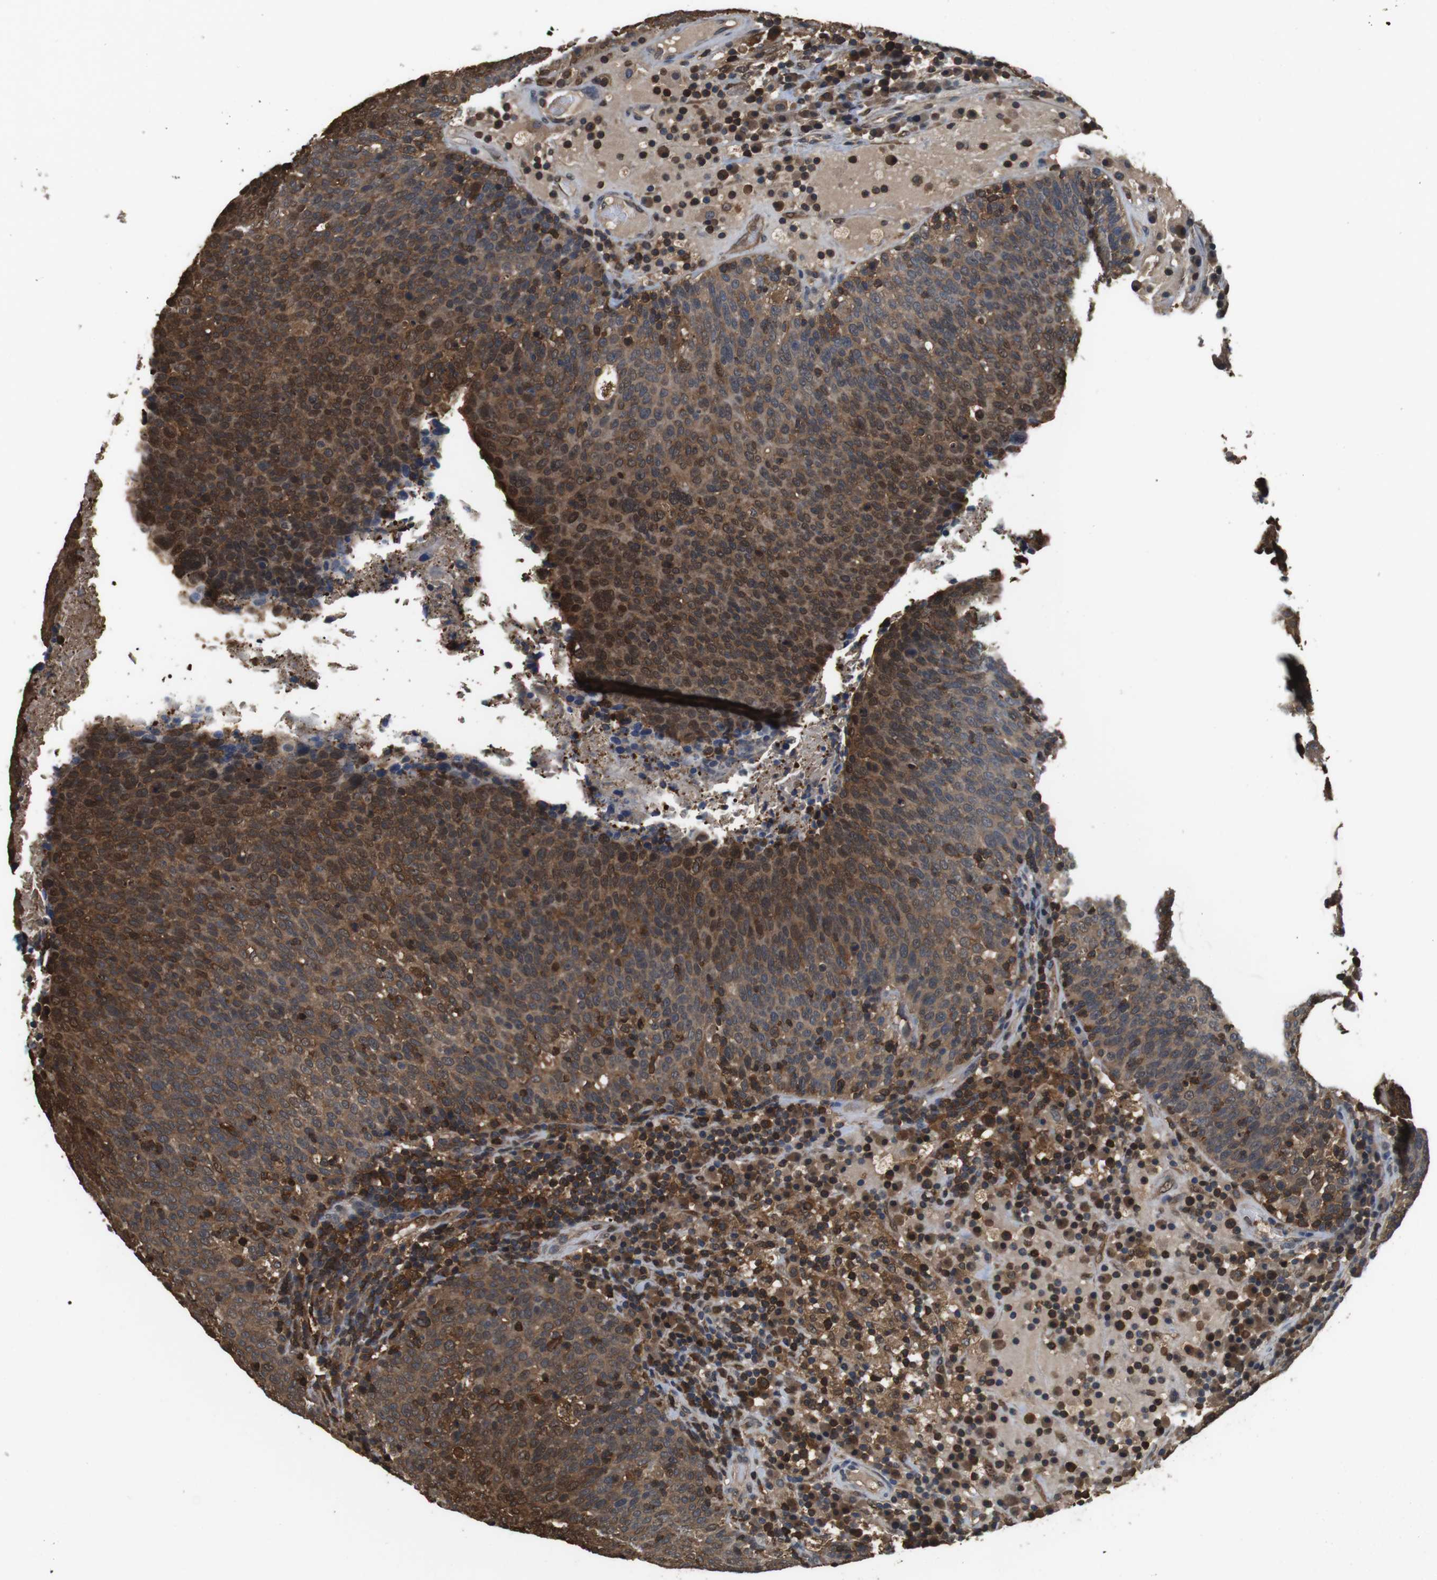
{"staining": {"intensity": "moderate", "quantity": ">75%", "location": "cytoplasmic/membranous,nuclear"}, "tissue": "head and neck cancer", "cell_type": "Tumor cells", "image_type": "cancer", "snomed": [{"axis": "morphology", "description": "Squamous cell carcinoma, NOS"}, {"axis": "morphology", "description": "Squamous cell carcinoma, metastatic, NOS"}, {"axis": "topography", "description": "Lymph node"}, {"axis": "topography", "description": "Head-Neck"}], "caption": "Protein expression analysis of head and neck cancer (squamous cell carcinoma) shows moderate cytoplasmic/membranous and nuclear positivity in about >75% of tumor cells.", "gene": "LDHA", "patient": {"sex": "male", "age": 62}}